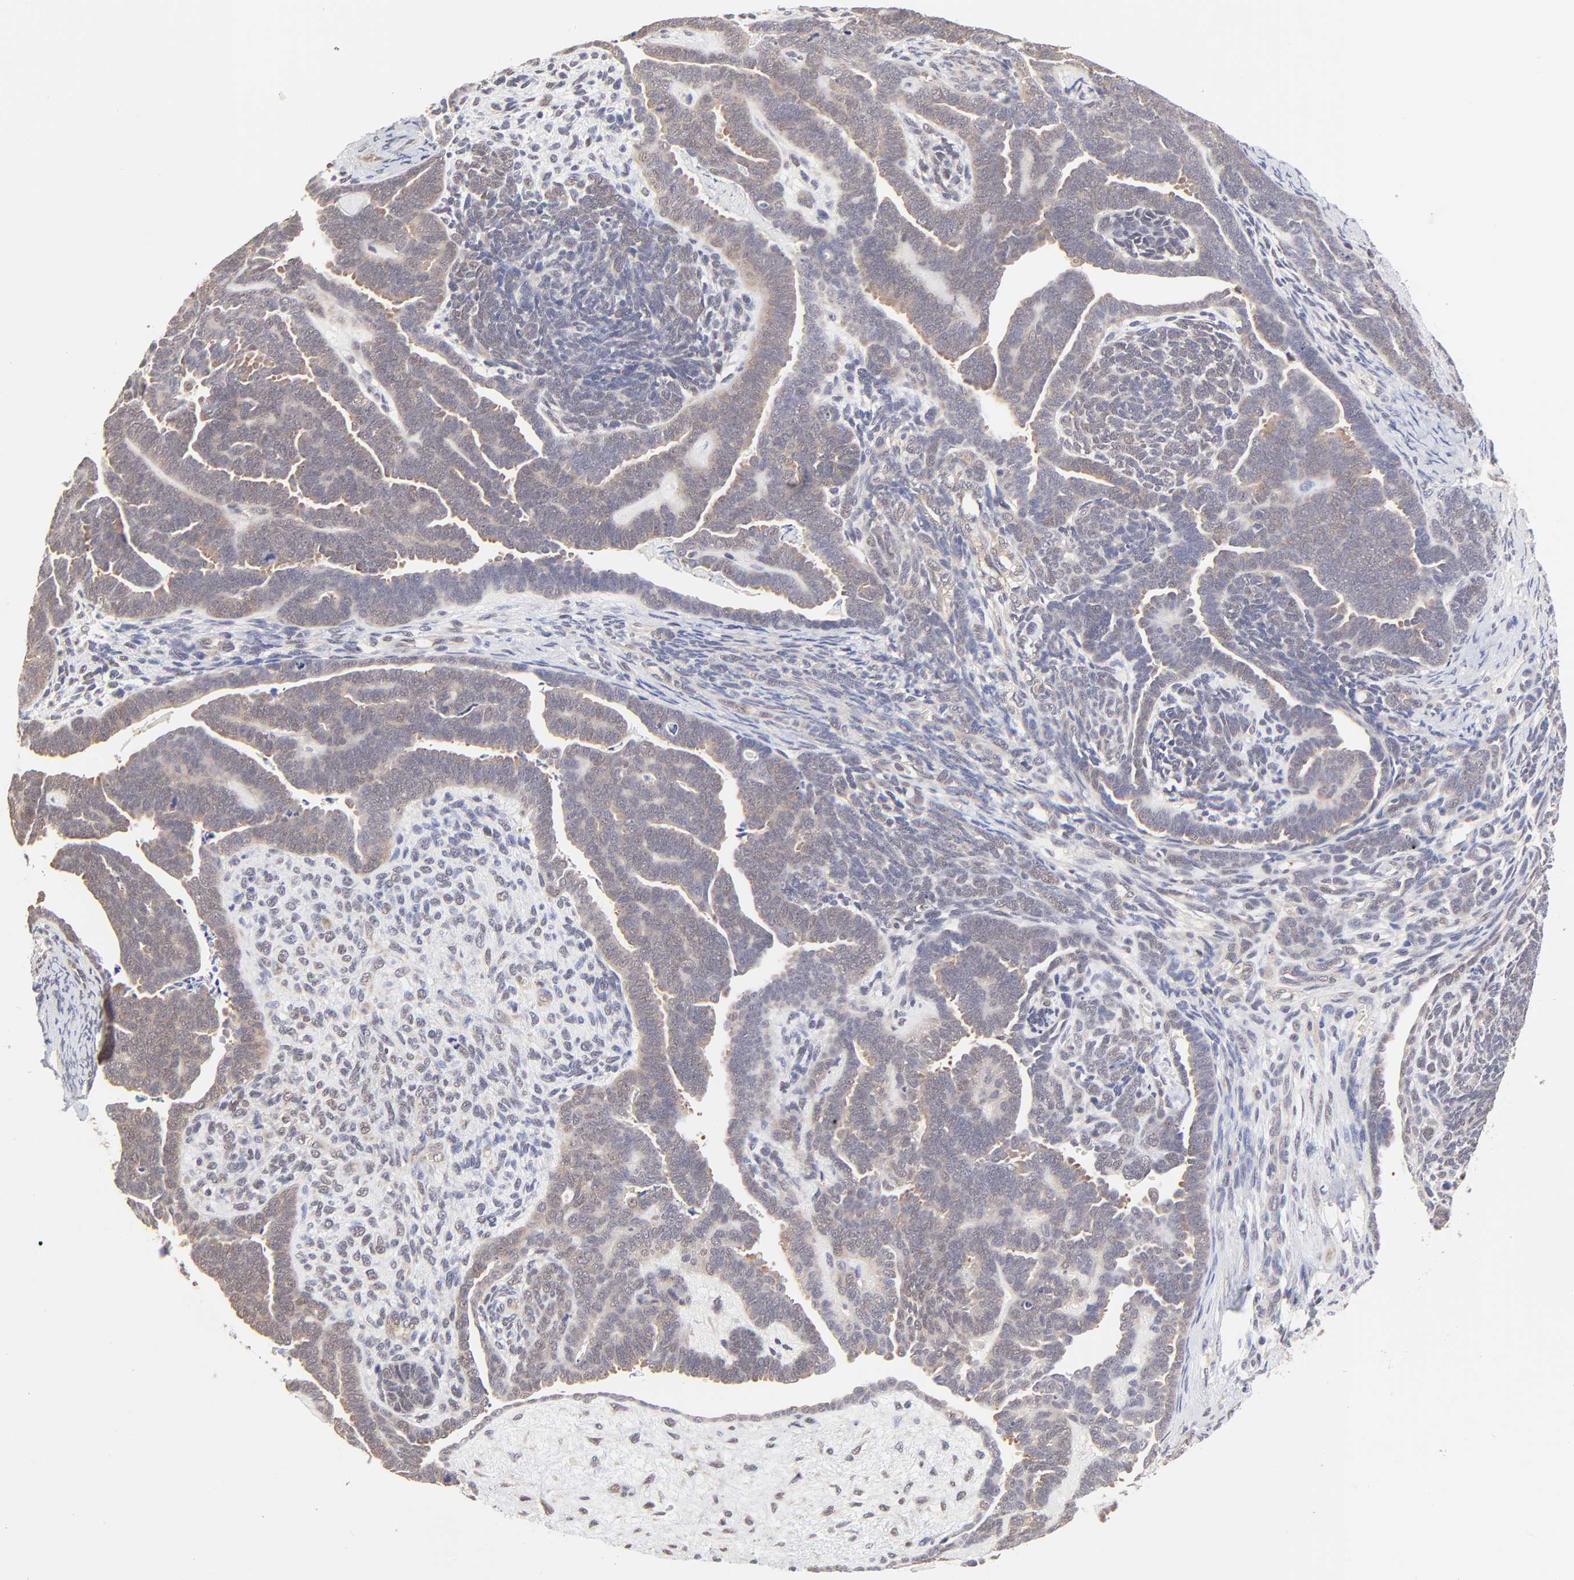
{"staining": {"intensity": "weak", "quantity": "25%-75%", "location": "cytoplasmic/membranous"}, "tissue": "endometrial cancer", "cell_type": "Tumor cells", "image_type": "cancer", "snomed": [{"axis": "morphology", "description": "Neoplasm, malignant, NOS"}, {"axis": "topography", "description": "Endometrium"}], "caption": "The immunohistochemical stain shows weak cytoplasmic/membranous positivity in tumor cells of neoplasm (malignant) (endometrial) tissue. The staining was performed using DAB to visualize the protein expression in brown, while the nuclei were stained in blue with hematoxylin (Magnification: 20x).", "gene": "PSMC4", "patient": {"sex": "female", "age": 74}}